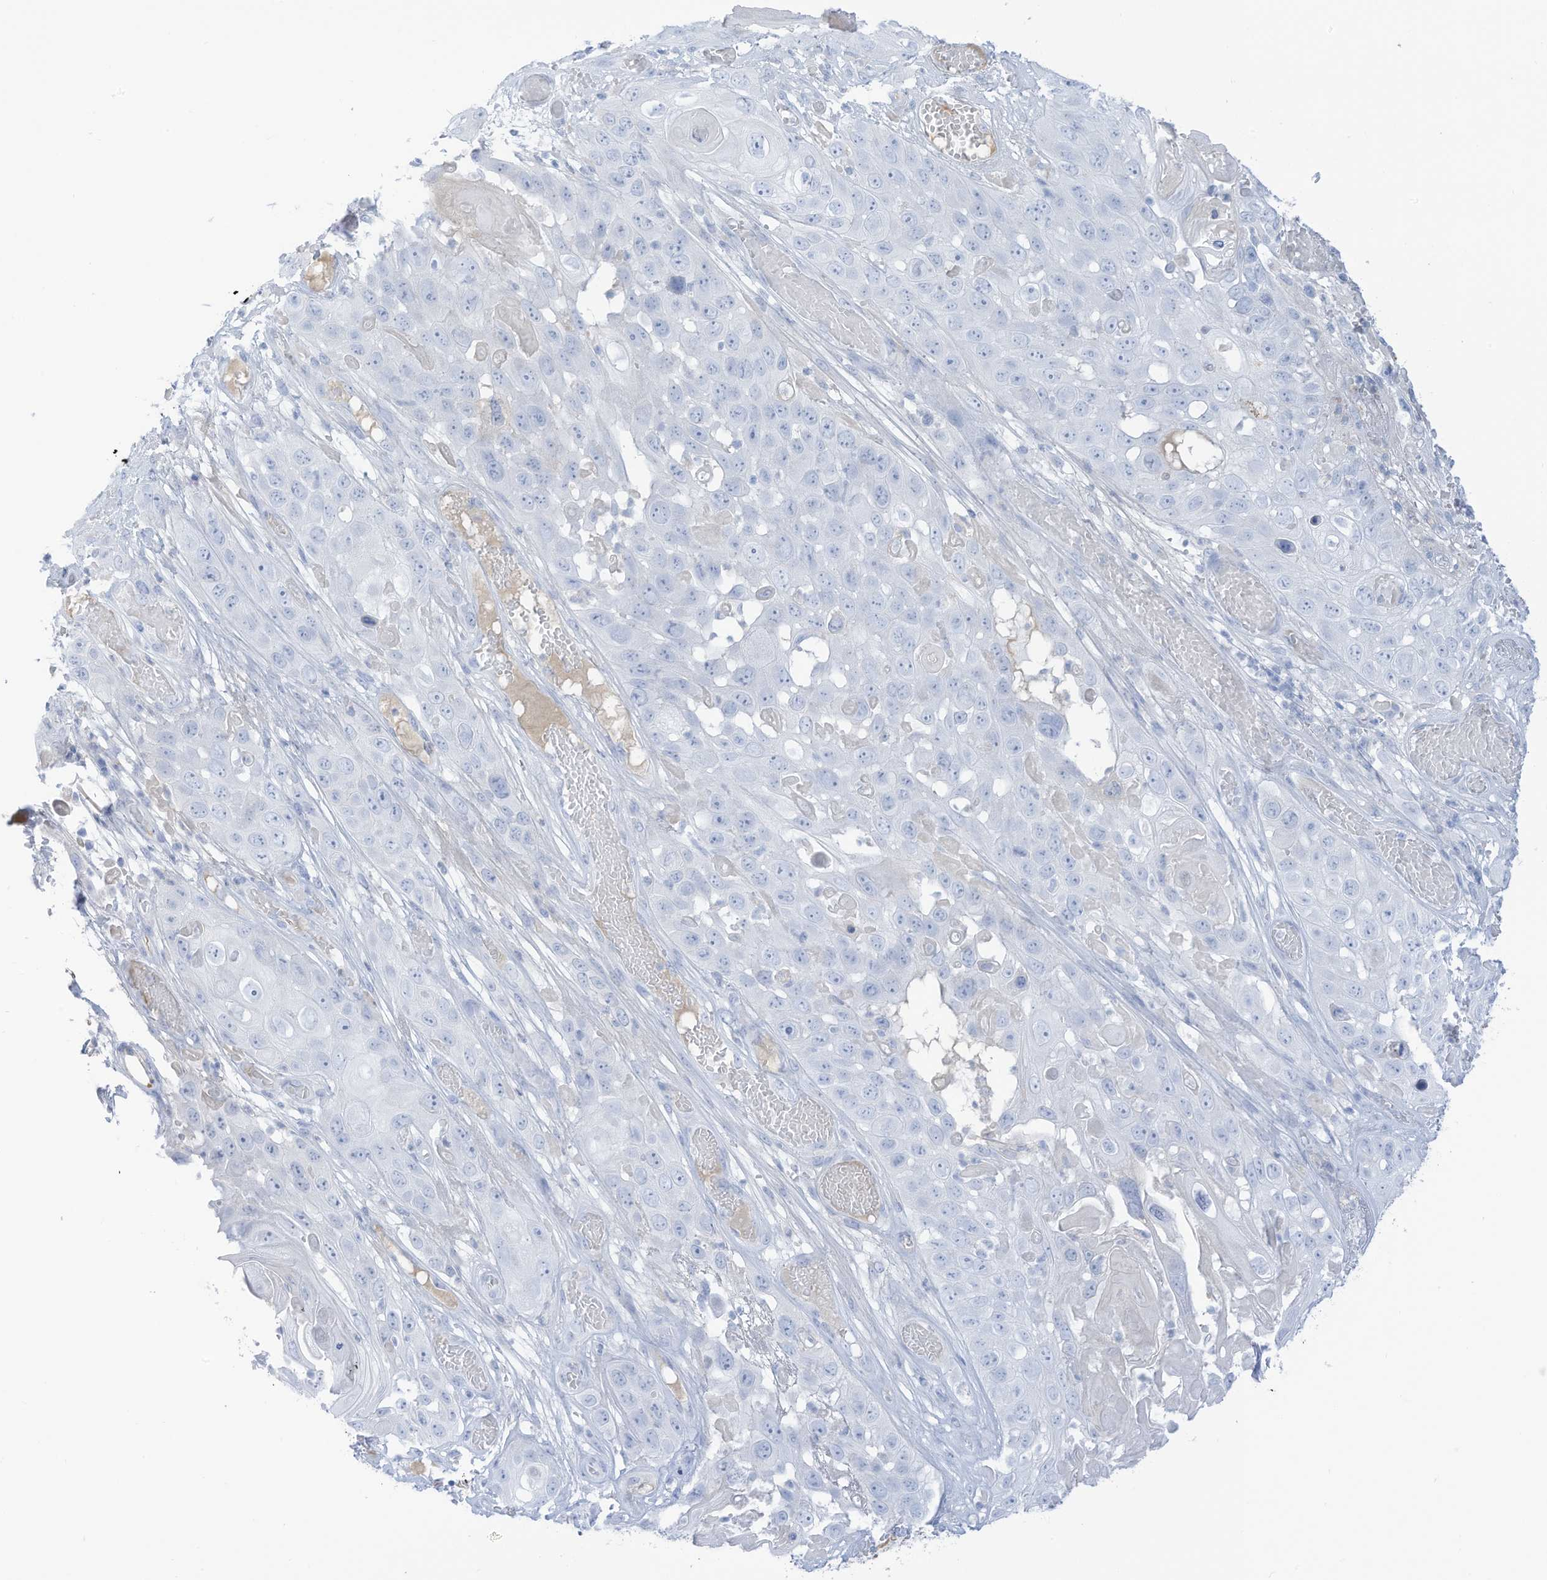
{"staining": {"intensity": "negative", "quantity": "none", "location": "none"}, "tissue": "skin cancer", "cell_type": "Tumor cells", "image_type": "cancer", "snomed": [{"axis": "morphology", "description": "Squamous cell carcinoma, NOS"}, {"axis": "topography", "description": "Skin"}], "caption": "Protein analysis of squamous cell carcinoma (skin) reveals no significant positivity in tumor cells.", "gene": "HSD17B13", "patient": {"sex": "male", "age": 55}}